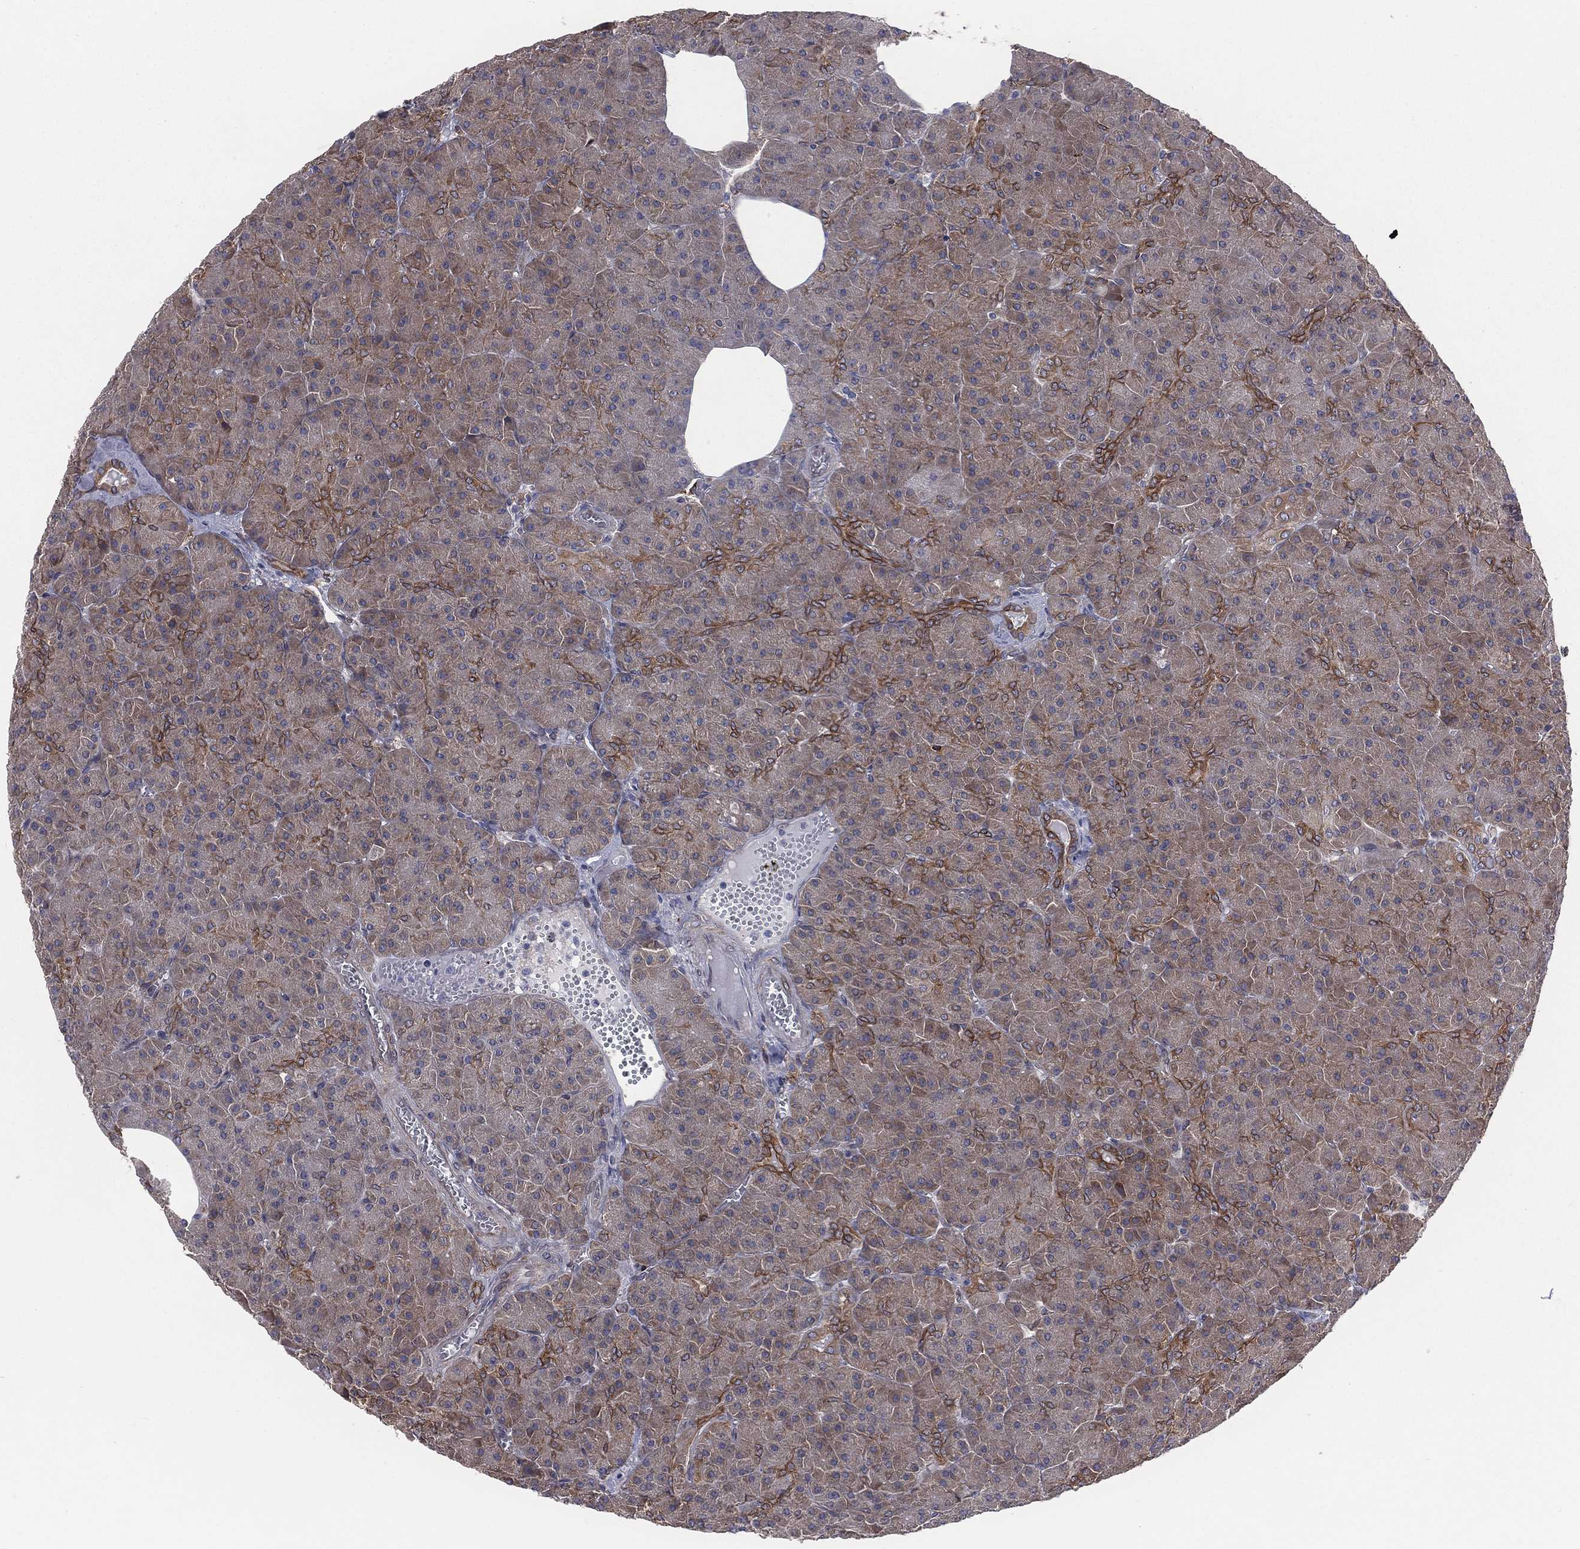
{"staining": {"intensity": "moderate", "quantity": "<25%", "location": "cytoplasmic/membranous"}, "tissue": "pancreas", "cell_type": "Exocrine glandular cells", "image_type": "normal", "snomed": [{"axis": "morphology", "description": "Normal tissue, NOS"}, {"axis": "topography", "description": "Pancreas"}], "caption": "Immunohistochemical staining of normal pancreas displays moderate cytoplasmic/membranous protein expression in about <25% of exocrine glandular cells. The staining is performed using DAB brown chromogen to label protein expression. The nuclei are counter-stained blue using hematoxylin.", "gene": "PGRMC1", "patient": {"sex": "male", "age": 61}}